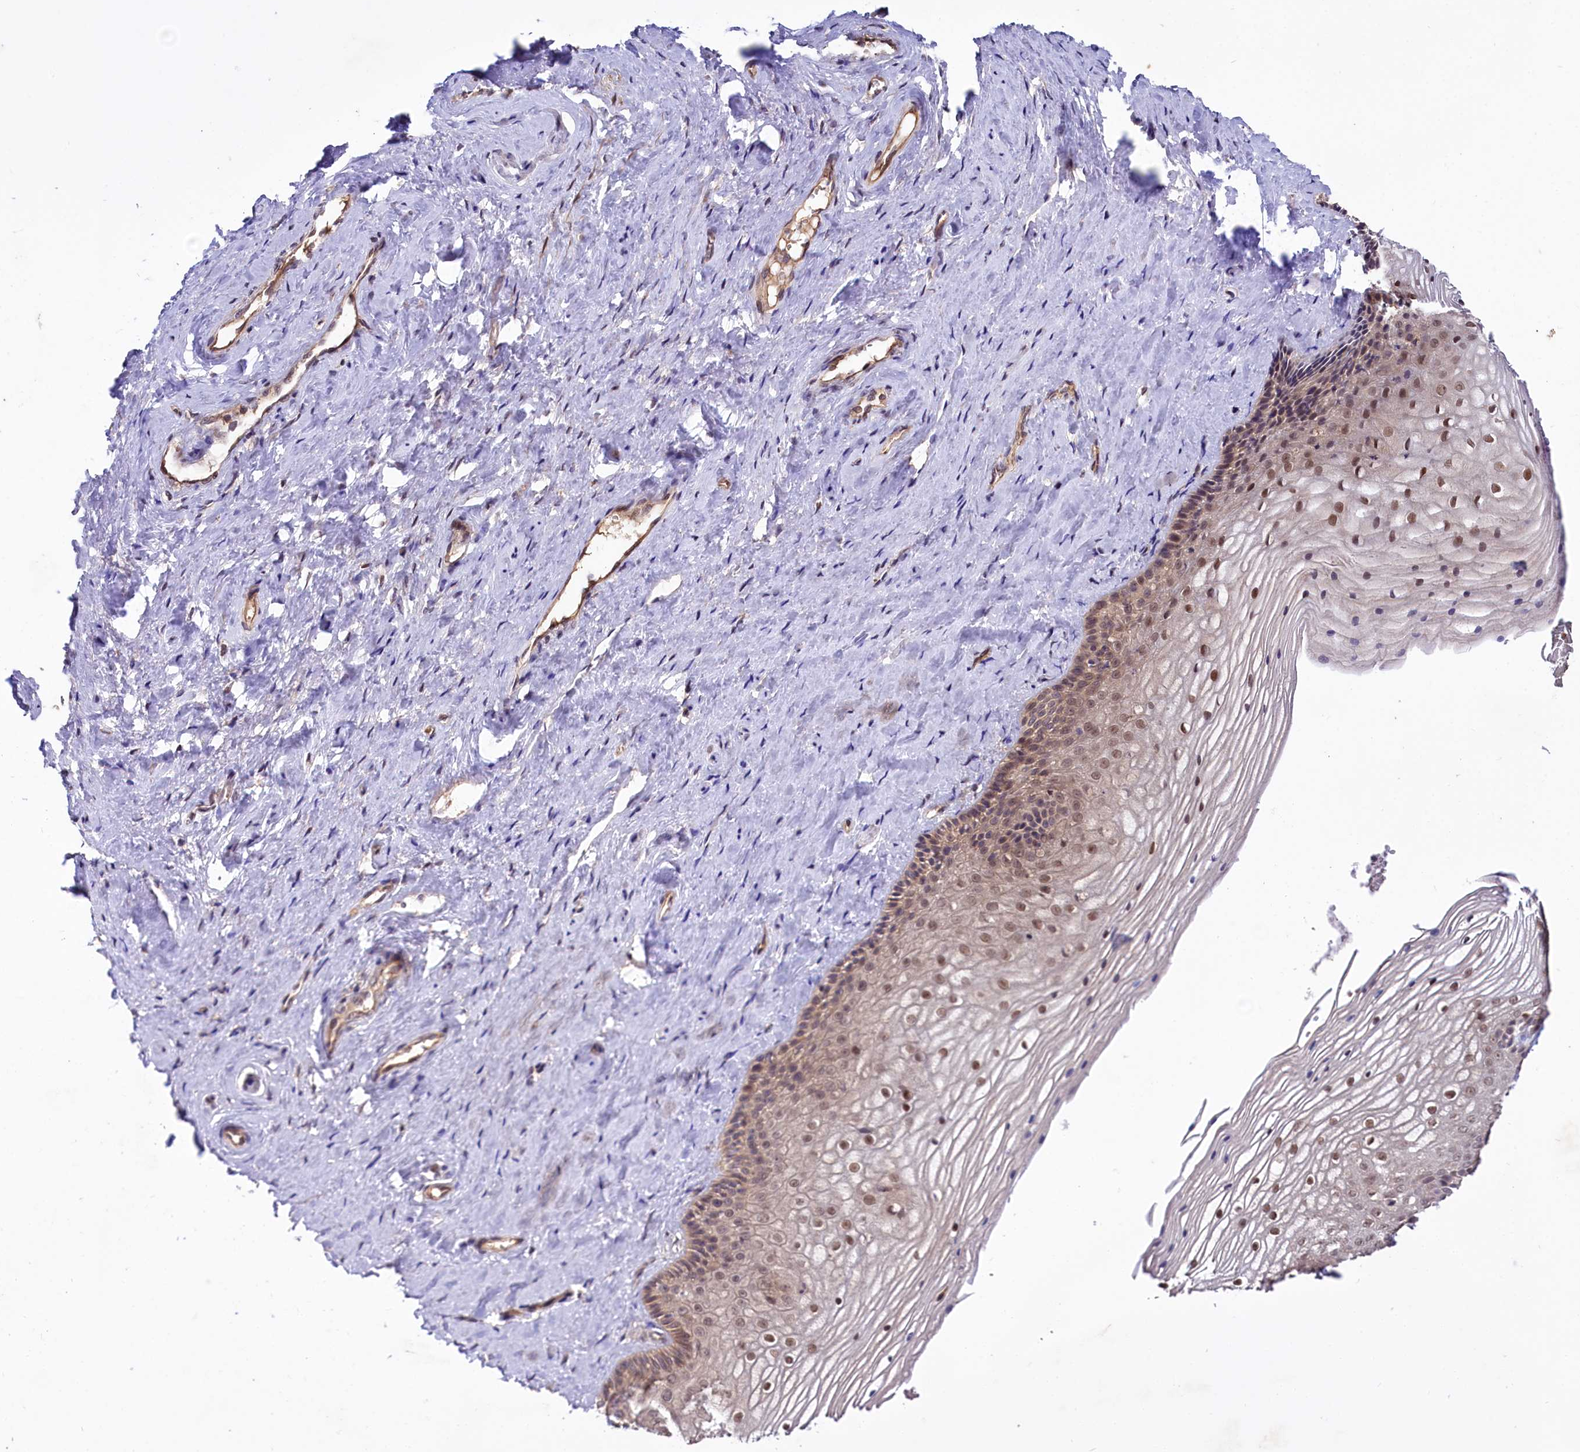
{"staining": {"intensity": "moderate", "quantity": "25%-75%", "location": "nuclear"}, "tissue": "vagina", "cell_type": "Squamous epithelial cells", "image_type": "normal", "snomed": [{"axis": "morphology", "description": "Normal tissue, NOS"}, {"axis": "topography", "description": "Vagina"}, {"axis": "topography", "description": "Cervix"}], "caption": "A micrograph of vagina stained for a protein displays moderate nuclear brown staining in squamous epithelial cells. (Brightfield microscopy of DAB IHC at high magnification).", "gene": "UBE3A", "patient": {"sex": "female", "age": 40}}